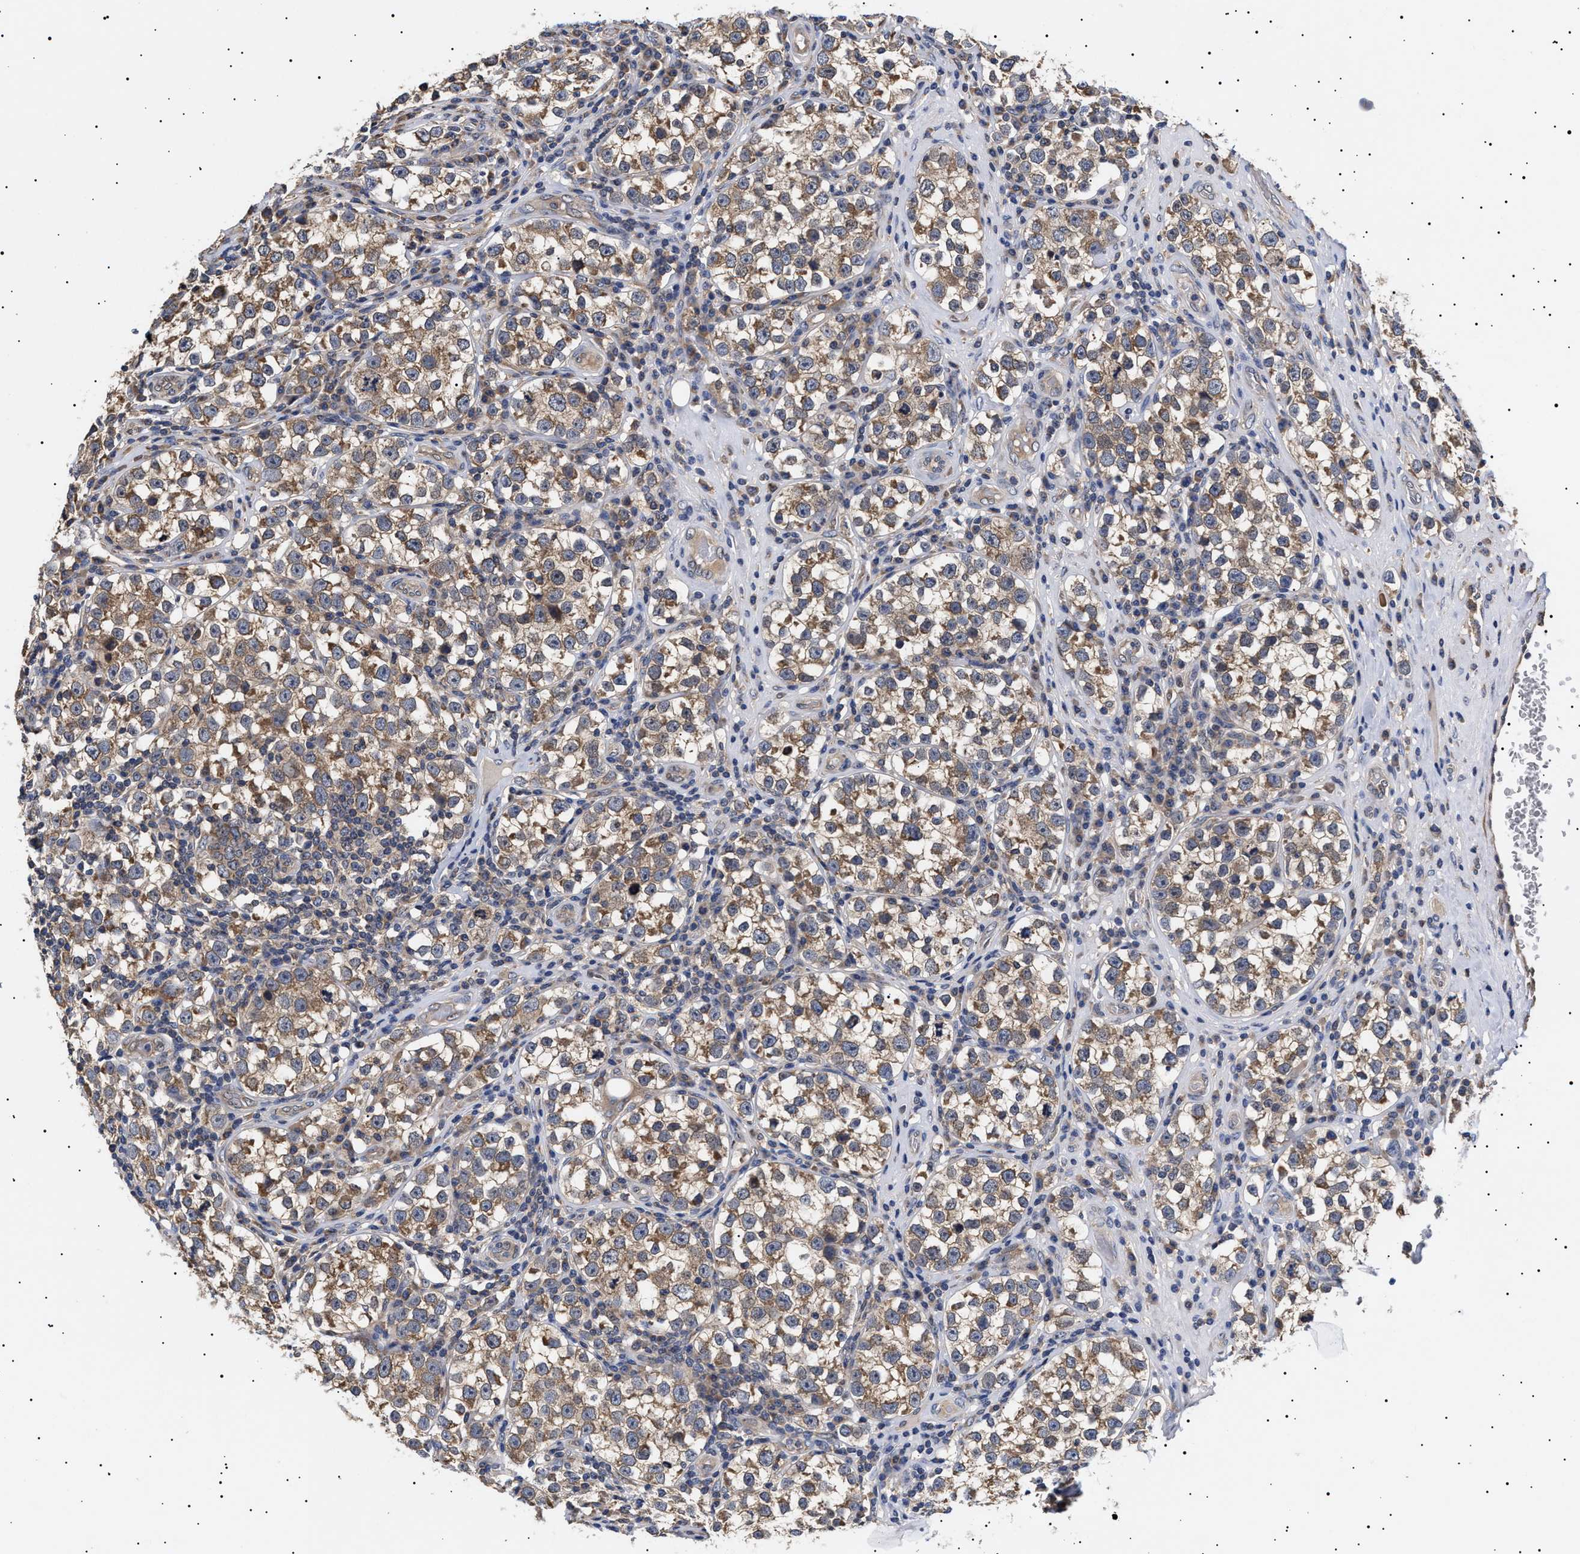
{"staining": {"intensity": "moderate", "quantity": ">75%", "location": "cytoplasmic/membranous"}, "tissue": "testis cancer", "cell_type": "Tumor cells", "image_type": "cancer", "snomed": [{"axis": "morphology", "description": "Normal tissue, NOS"}, {"axis": "morphology", "description": "Seminoma, NOS"}, {"axis": "topography", "description": "Testis"}], "caption": "Protein expression analysis of human testis cancer reveals moderate cytoplasmic/membranous expression in about >75% of tumor cells.", "gene": "KRBA1", "patient": {"sex": "male", "age": 43}}